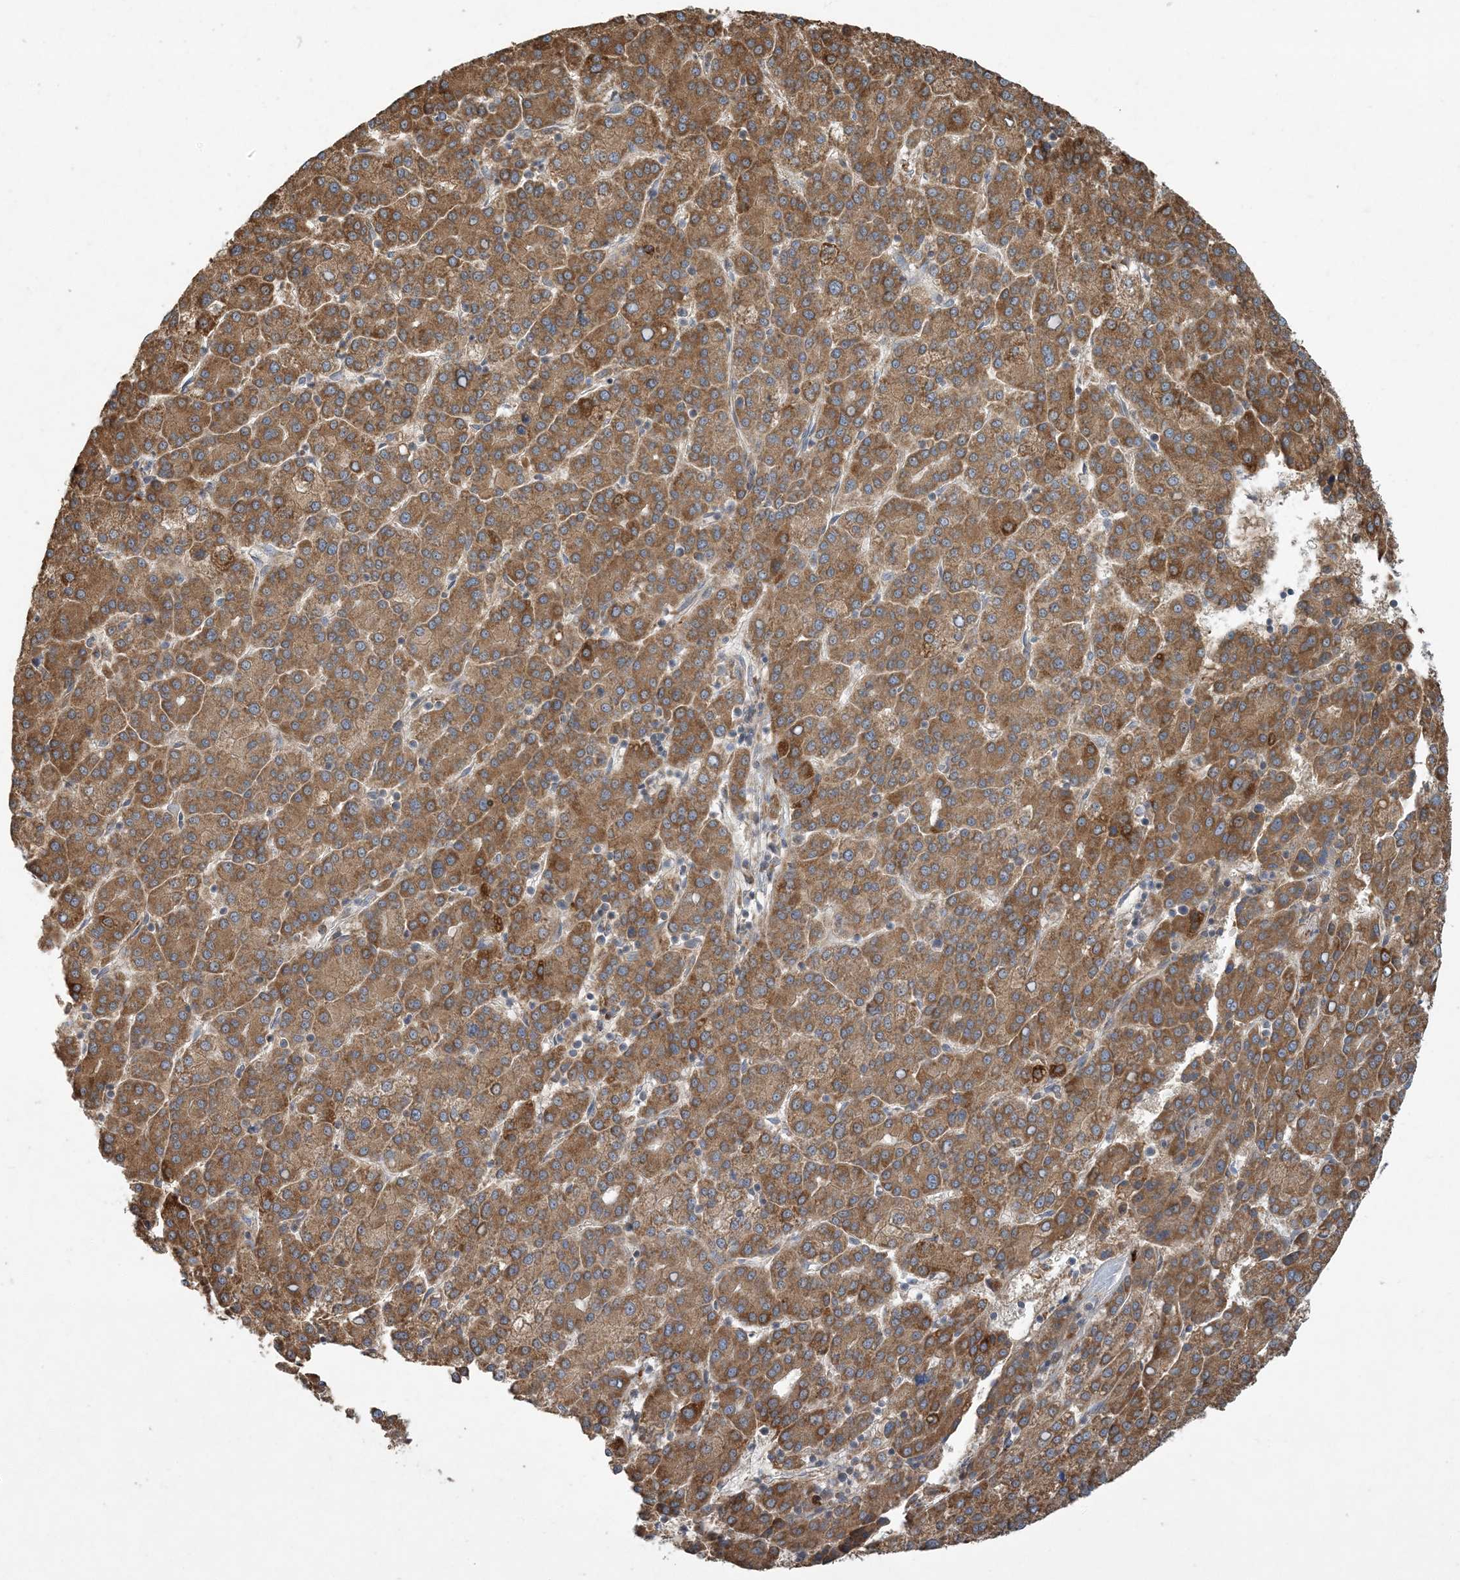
{"staining": {"intensity": "strong", "quantity": ">75%", "location": "cytoplasmic/membranous"}, "tissue": "liver cancer", "cell_type": "Tumor cells", "image_type": "cancer", "snomed": [{"axis": "morphology", "description": "Carcinoma, Hepatocellular, NOS"}, {"axis": "topography", "description": "Liver"}], "caption": "A micrograph of human liver cancer (hepatocellular carcinoma) stained for a protein displays strong cytoplasmic/membranous brown staining in tumor cells.", "gene": "LTN1", "patient": {"sex": "female", "age": 58}}